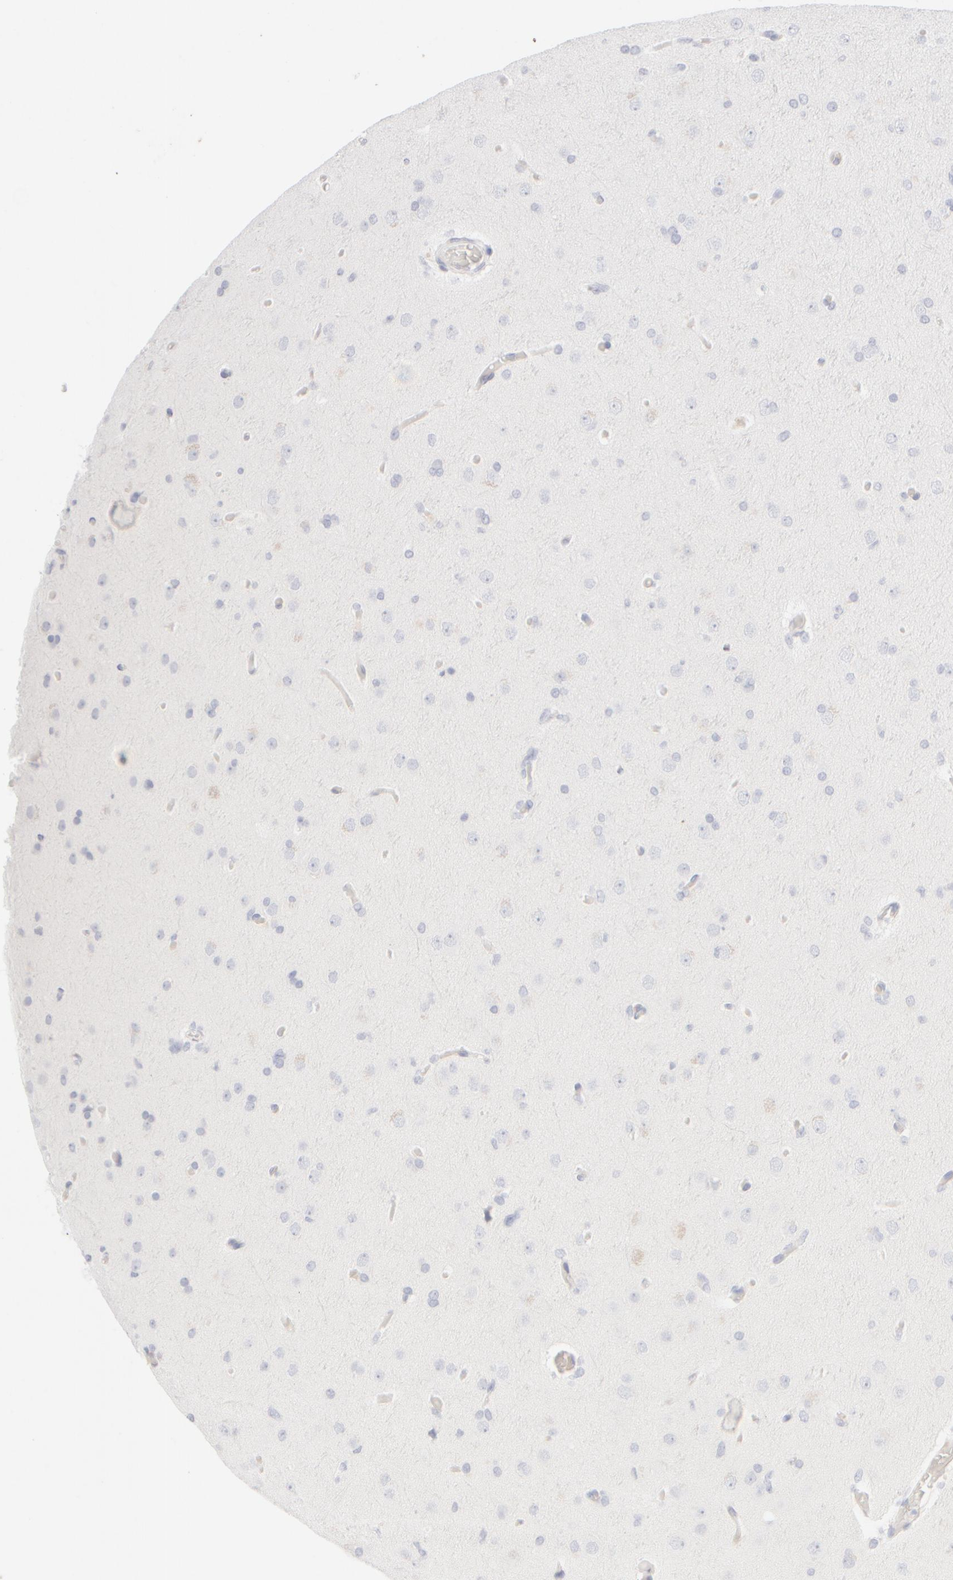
{"staining": {"intensity": "negative", "quantity": "none", "location": "none"}, "tissue": "glioma", "cell_type": "Tumor cells", "image_type": "cancer", "snomed": [{"axis": "morphology", "description": "Glioma, malignant, High grade"}, {"axis": "topography", "description": "Cerebral cortex"}], "caption": "Immunohistochemistry (IHC) of malignant high-grade glioma demonstrates no staining in tumor cells.", "gene": "KRT15", "patient": {"sex": "female", "age": 36}}